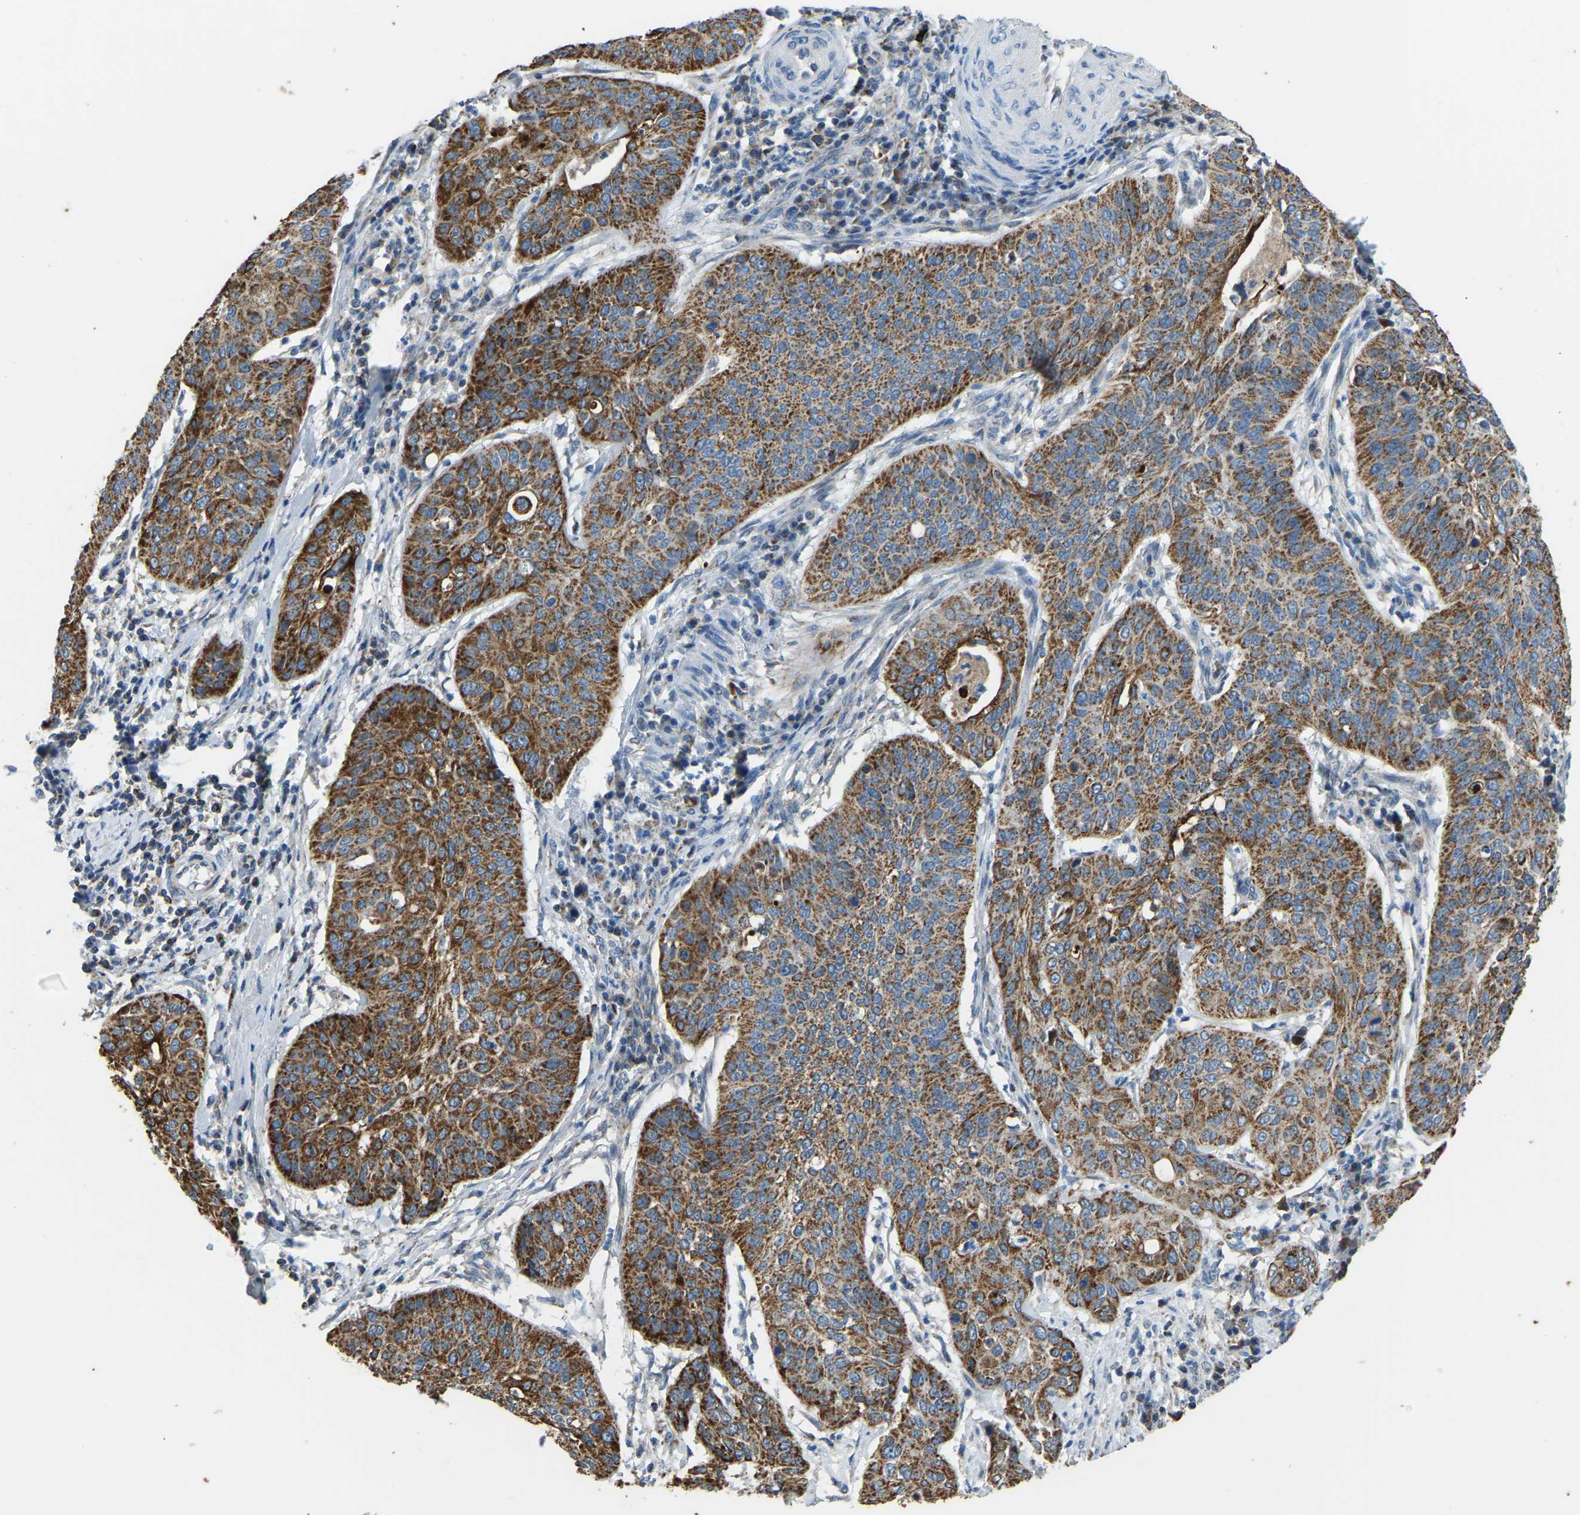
{"staining": {"intensity": "strong", "quantity": ">75%", "location": "cytoplasmic/membranous"}, "tissue": "cervical cancer", "cell_type": "Tumor cells", "image_type": "cancer", "snomed": [{"axis": "morphology", "description": "Normal tissue, NOS"}, {"axis": "morphology", "description": "Squamous cell carcinoma, NOS"}, {"axis": "topography", "description": "Cervix"}], "caption": "High-power microscopy captured an immunohistochemistry (IHC) photomicrograph of squamous cell carcinoma (cervical), revealing strong cytoplasmic/membranous staining in approximately >75% of tumor cells.", "gene": "ZNF200", "patient": {"sex": "female", "age": 39}}